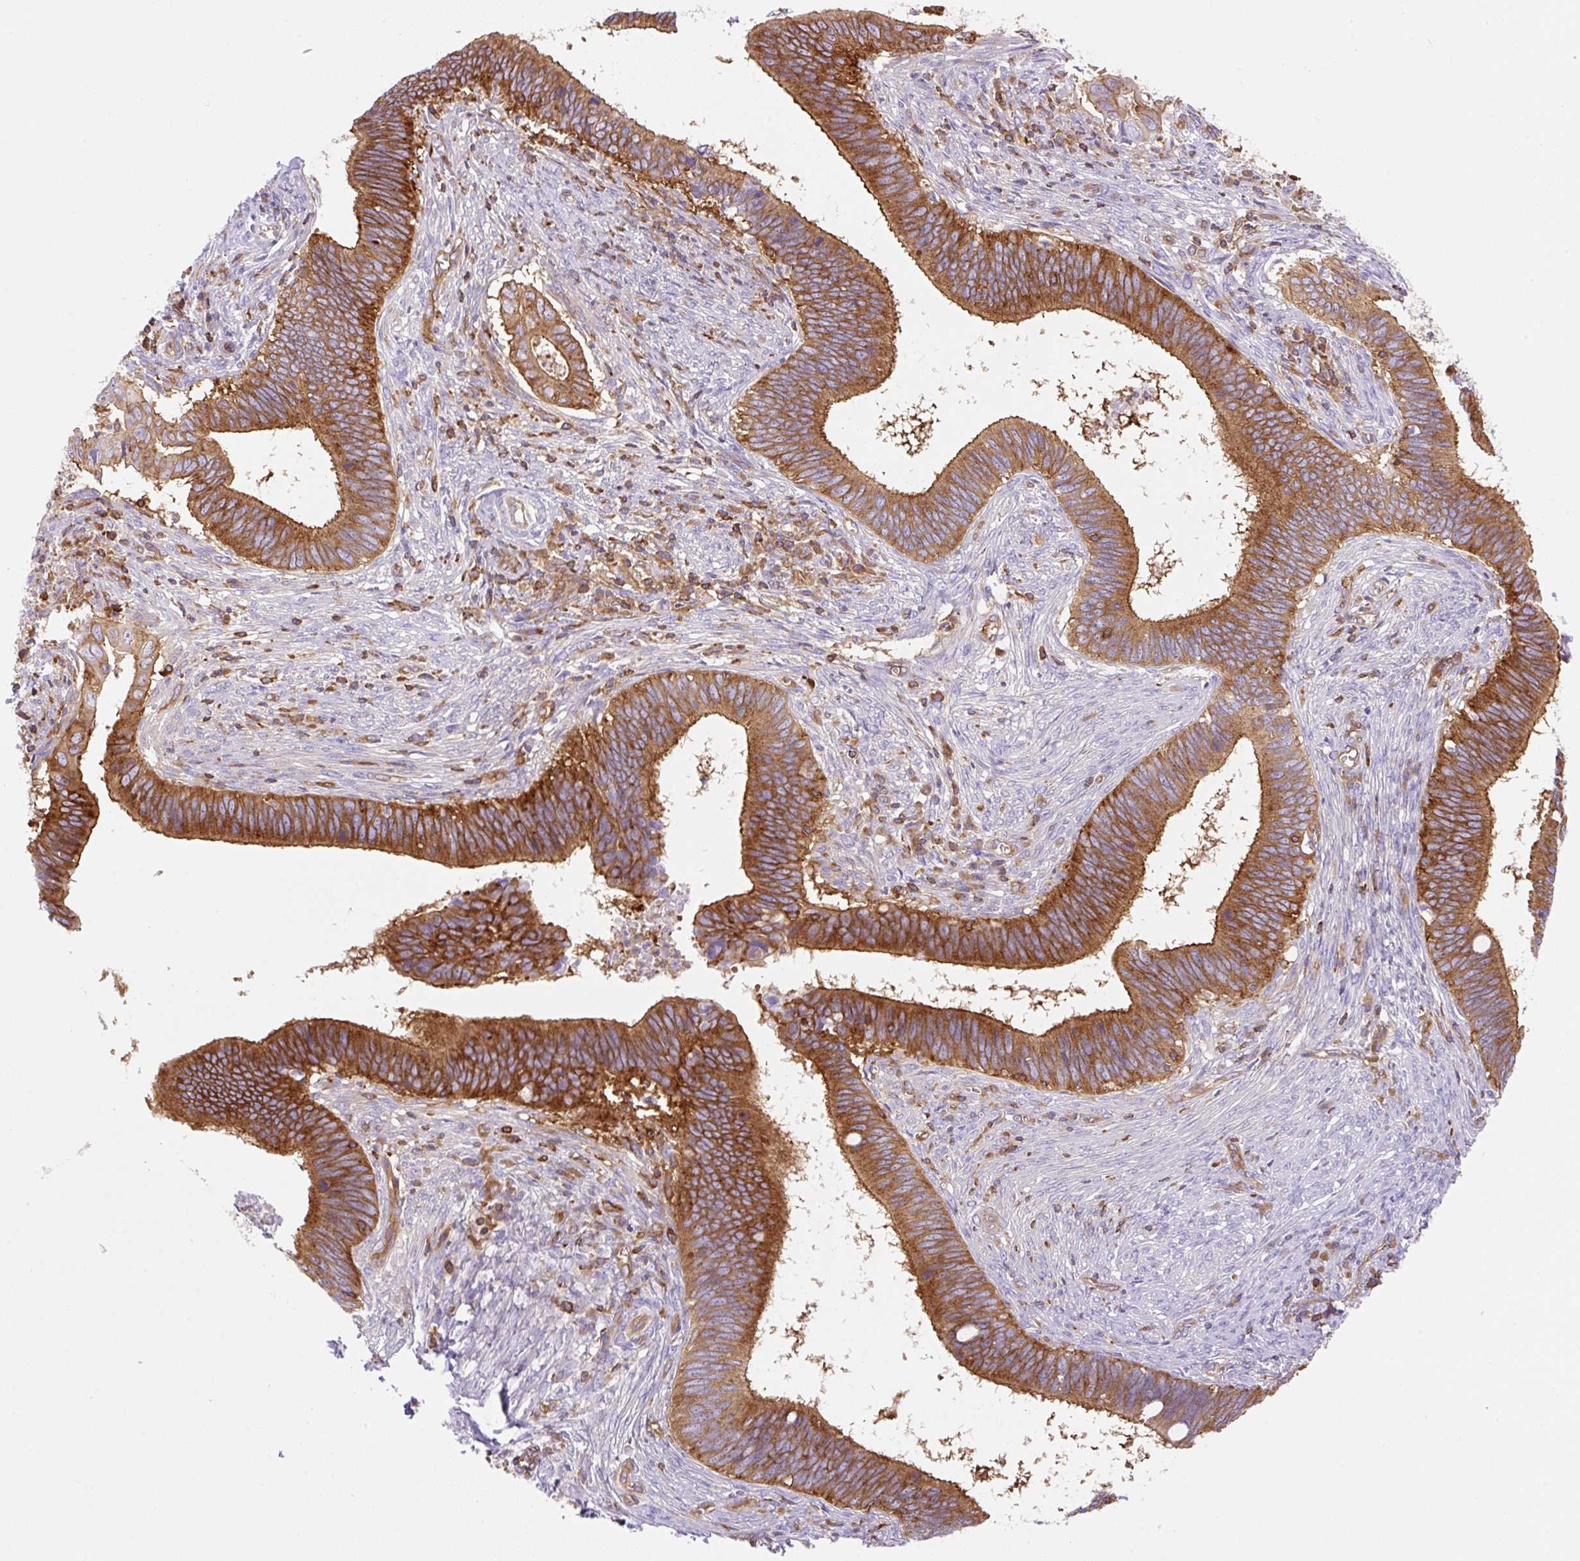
{"staining": {"intensity": "strong", "quantity": ">75%", "location": "cytoplasmic/membranous"}, "tissue": "cervical cancer", "cell_type": "Tumor cells", "image_type": "cancer", "snomed": [{"axis": "morphology", "description": "Adenocarcinoma, NOS"}, {"axis": "topography", "description": "Cervix"}], "caption": "IHC of cervical adenocarcinoma demonstrates high levels of strong cytoplasmic/membranous positivity in about >75% of tumor cells.", "gene": "DNM2", "patient": {"sex": "female", "age": 42}}